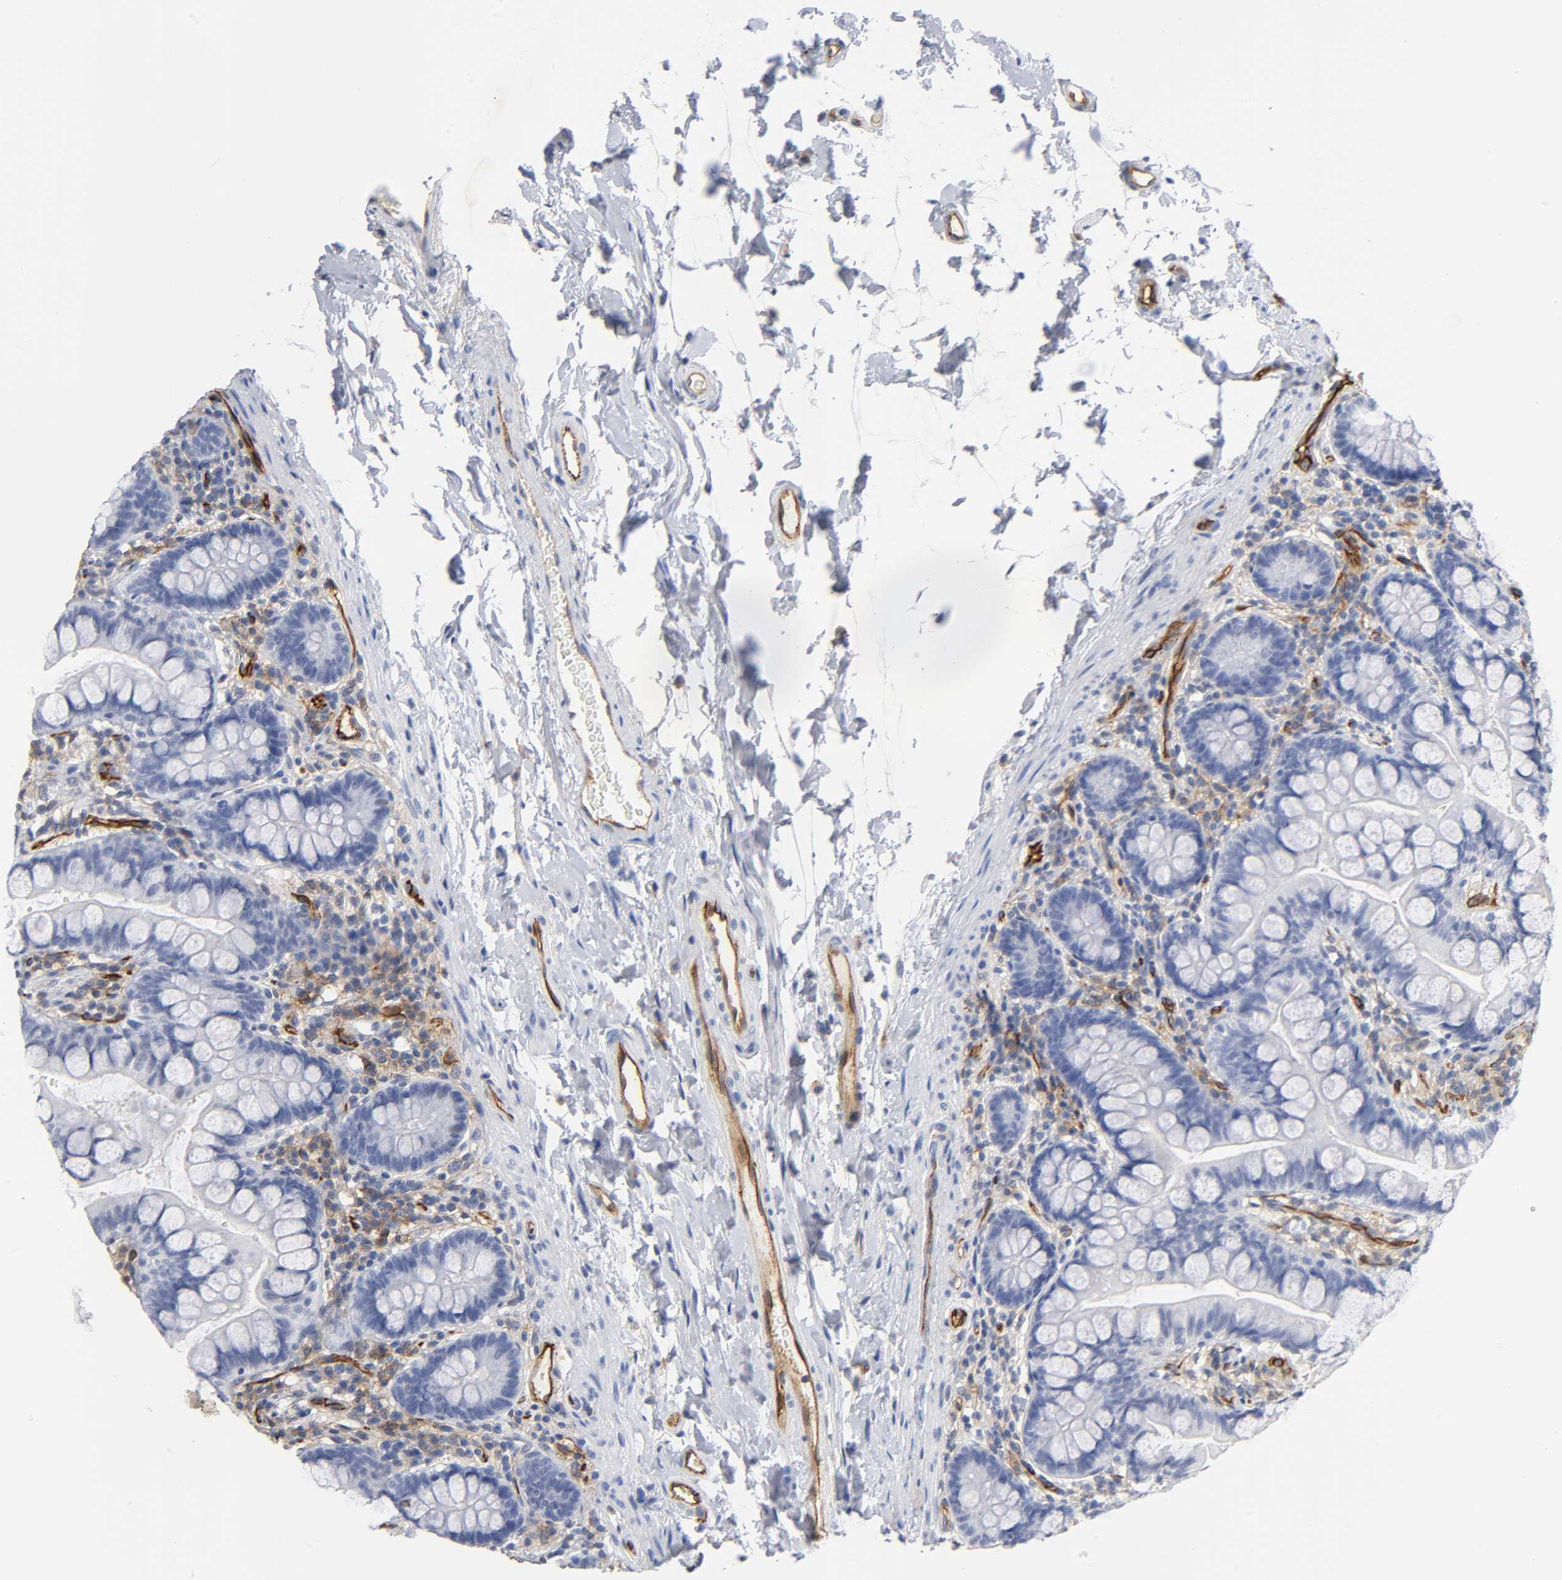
{"staining": {"intensity": "negative", "quantity": "none", "location": "none"}, "tissue": "small intestine", "cell_type": "Glandular cells", "image_type": "normal", "snomed": [{"axis": "morphology", "description": "Normal tissue, NOS"}, {"axis": "topography", "description": "Small intestine"}], "caption": "The IHC micrograph has no significant expression in glandular cells of small intestine. The staining is performed using DAB brown chromogen with nuclei counter-stained in using hematoxylin.", "gene": "ICAM1", "patient": {"sex": "female", "age": 58}}